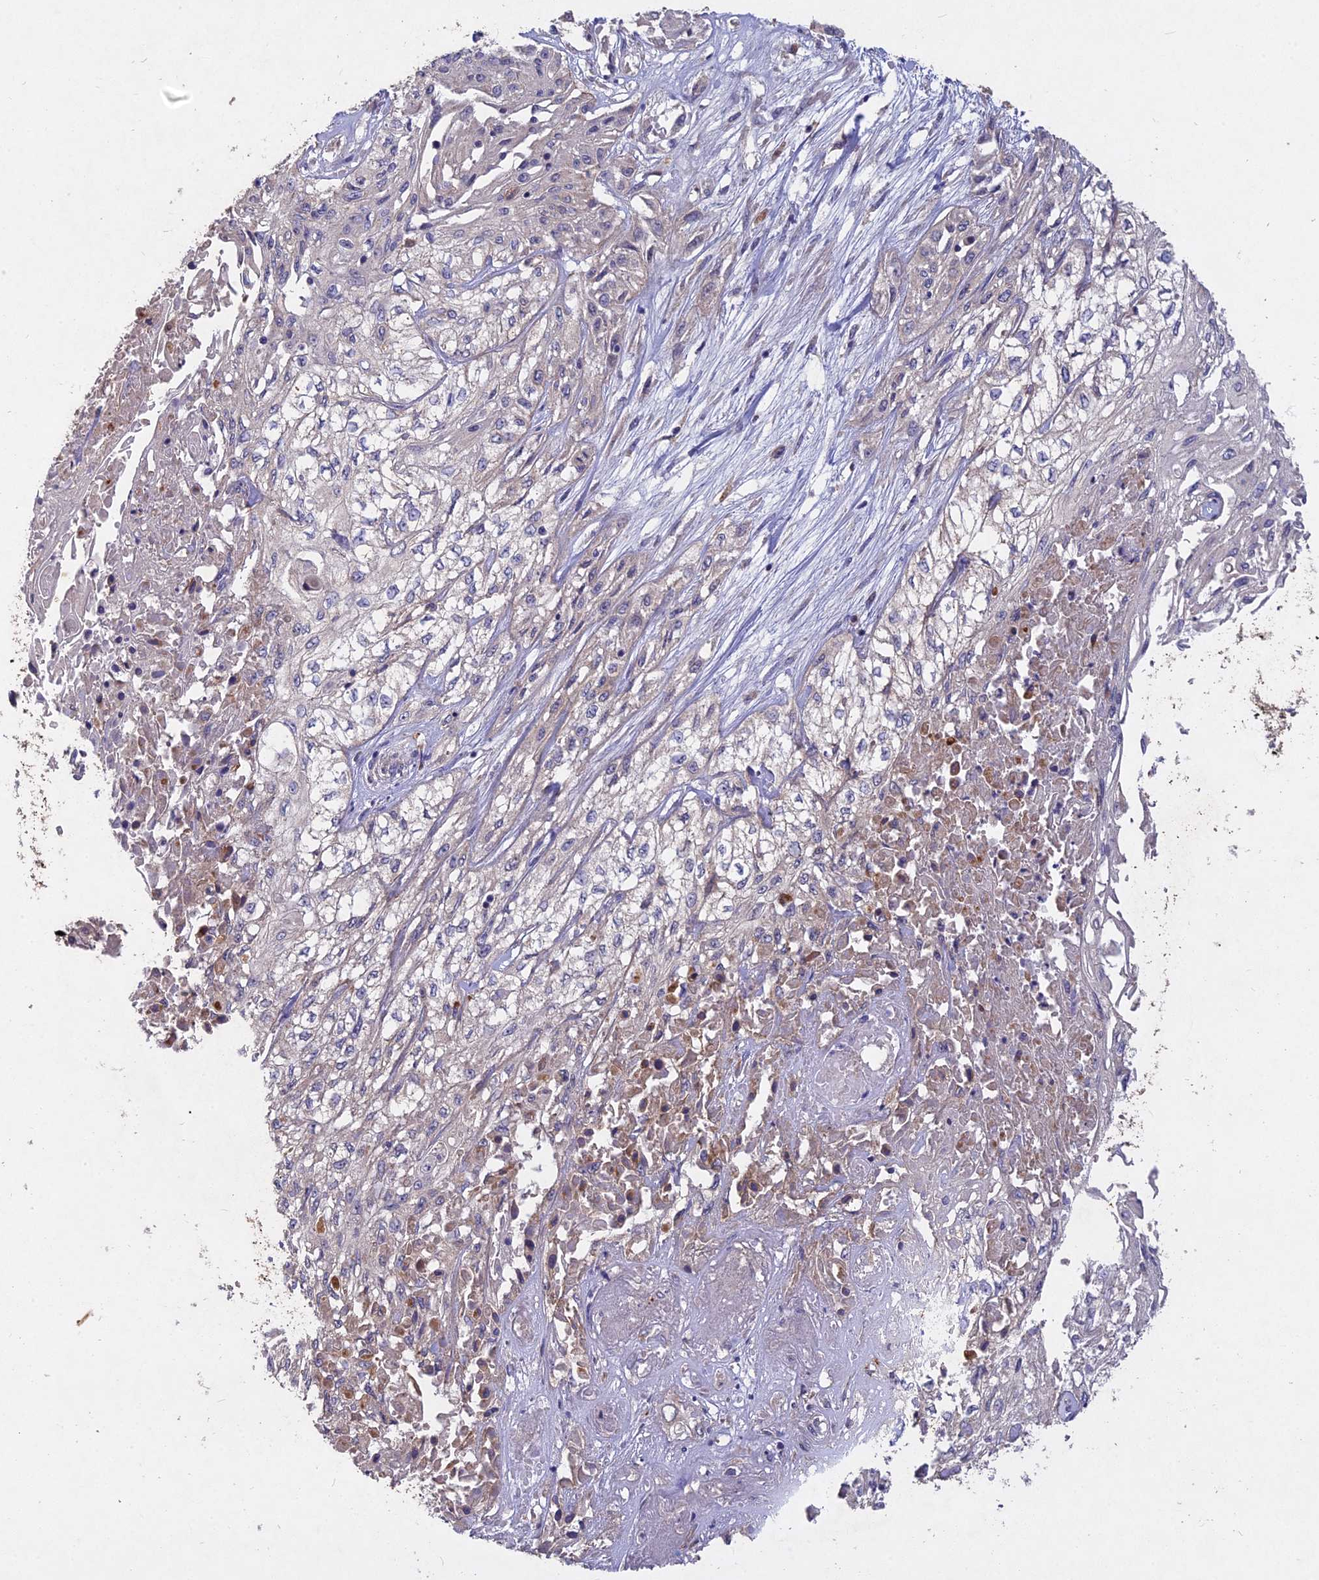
{"staining": {"intensity": "negative", "quantity": "none", "location": "none"}, "tissue": "skin cancer", "cell_type": "Tumor cells", "image_type": "cancer", "snomed": [{"axis": "morphology", "description": "Squamous cell carcinoma, NOS"}, {"axis": "morphology", "description": "Squamous cell carcinoma, metastatic, NOS"}, {"axis": "topography", "description": "Skin"}, {"axis": "topography", "description": "Lymph node"}], "caption": "High magnification brightfield microscopy of skin cancer stained with DAB (brown) and counterstained with hematoxylin (blue): tumor cells show no significant expression.", "gene": "SLC26A4", "patient": {"sex": "male", "age": 75}}